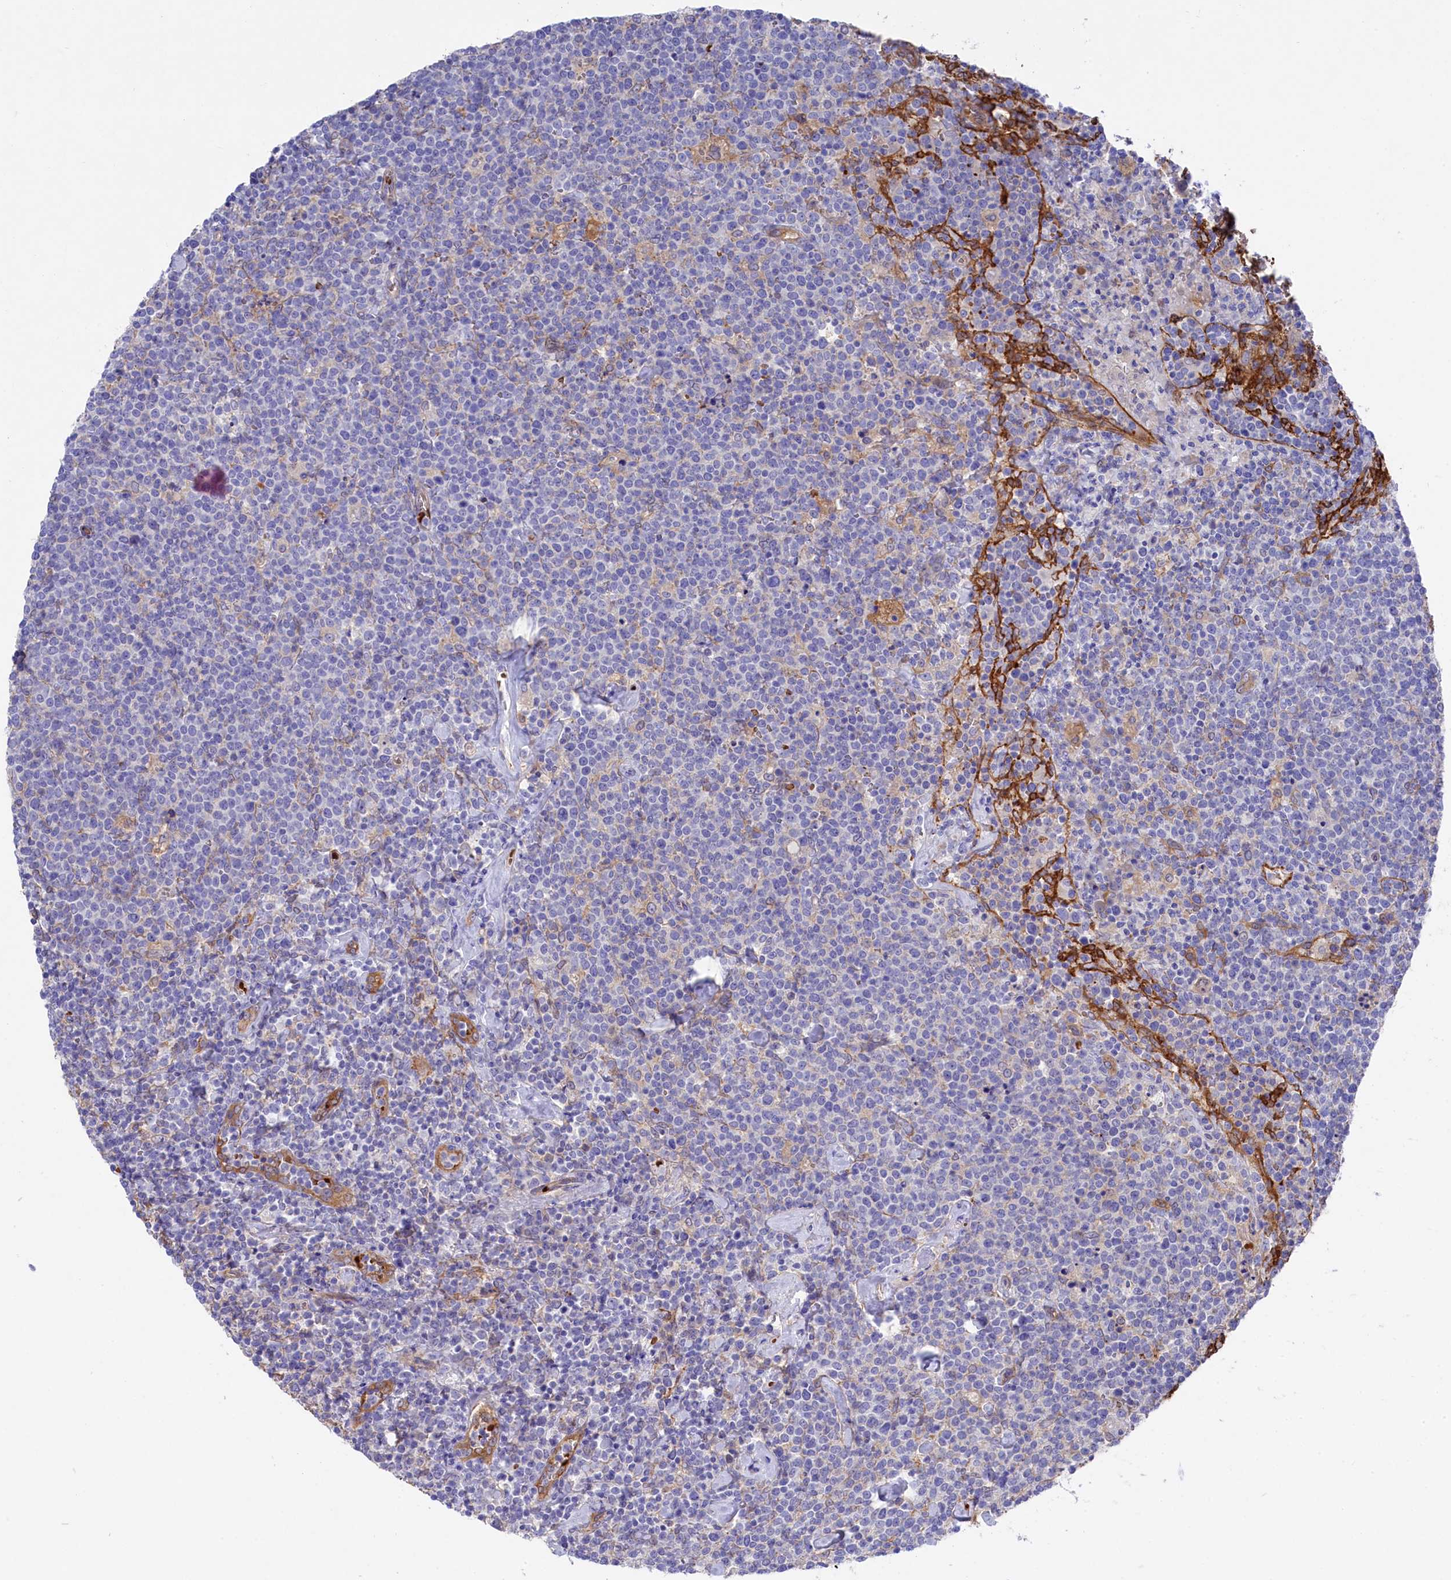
{"staining": {"intensity": "negative", "quantity": "none", "location": "none"}, "tissue": "lymphoma", "cell_type": "Tumor cells", "image_type": "cancer", "snomed": [{"axis": "morphology", "description": "Malignant lymphoma, non-Hodgkin's type, High grade"}, {"axis": "topography", "description": "Lymph node"}], "caption": "High power microscopy histopathology image of an immunohistochemistry image of lymphoma, revealing no significant expression in tumor cells.", "gene": "LHFPL4", "patient": {"sex": "male", "age": 61}}